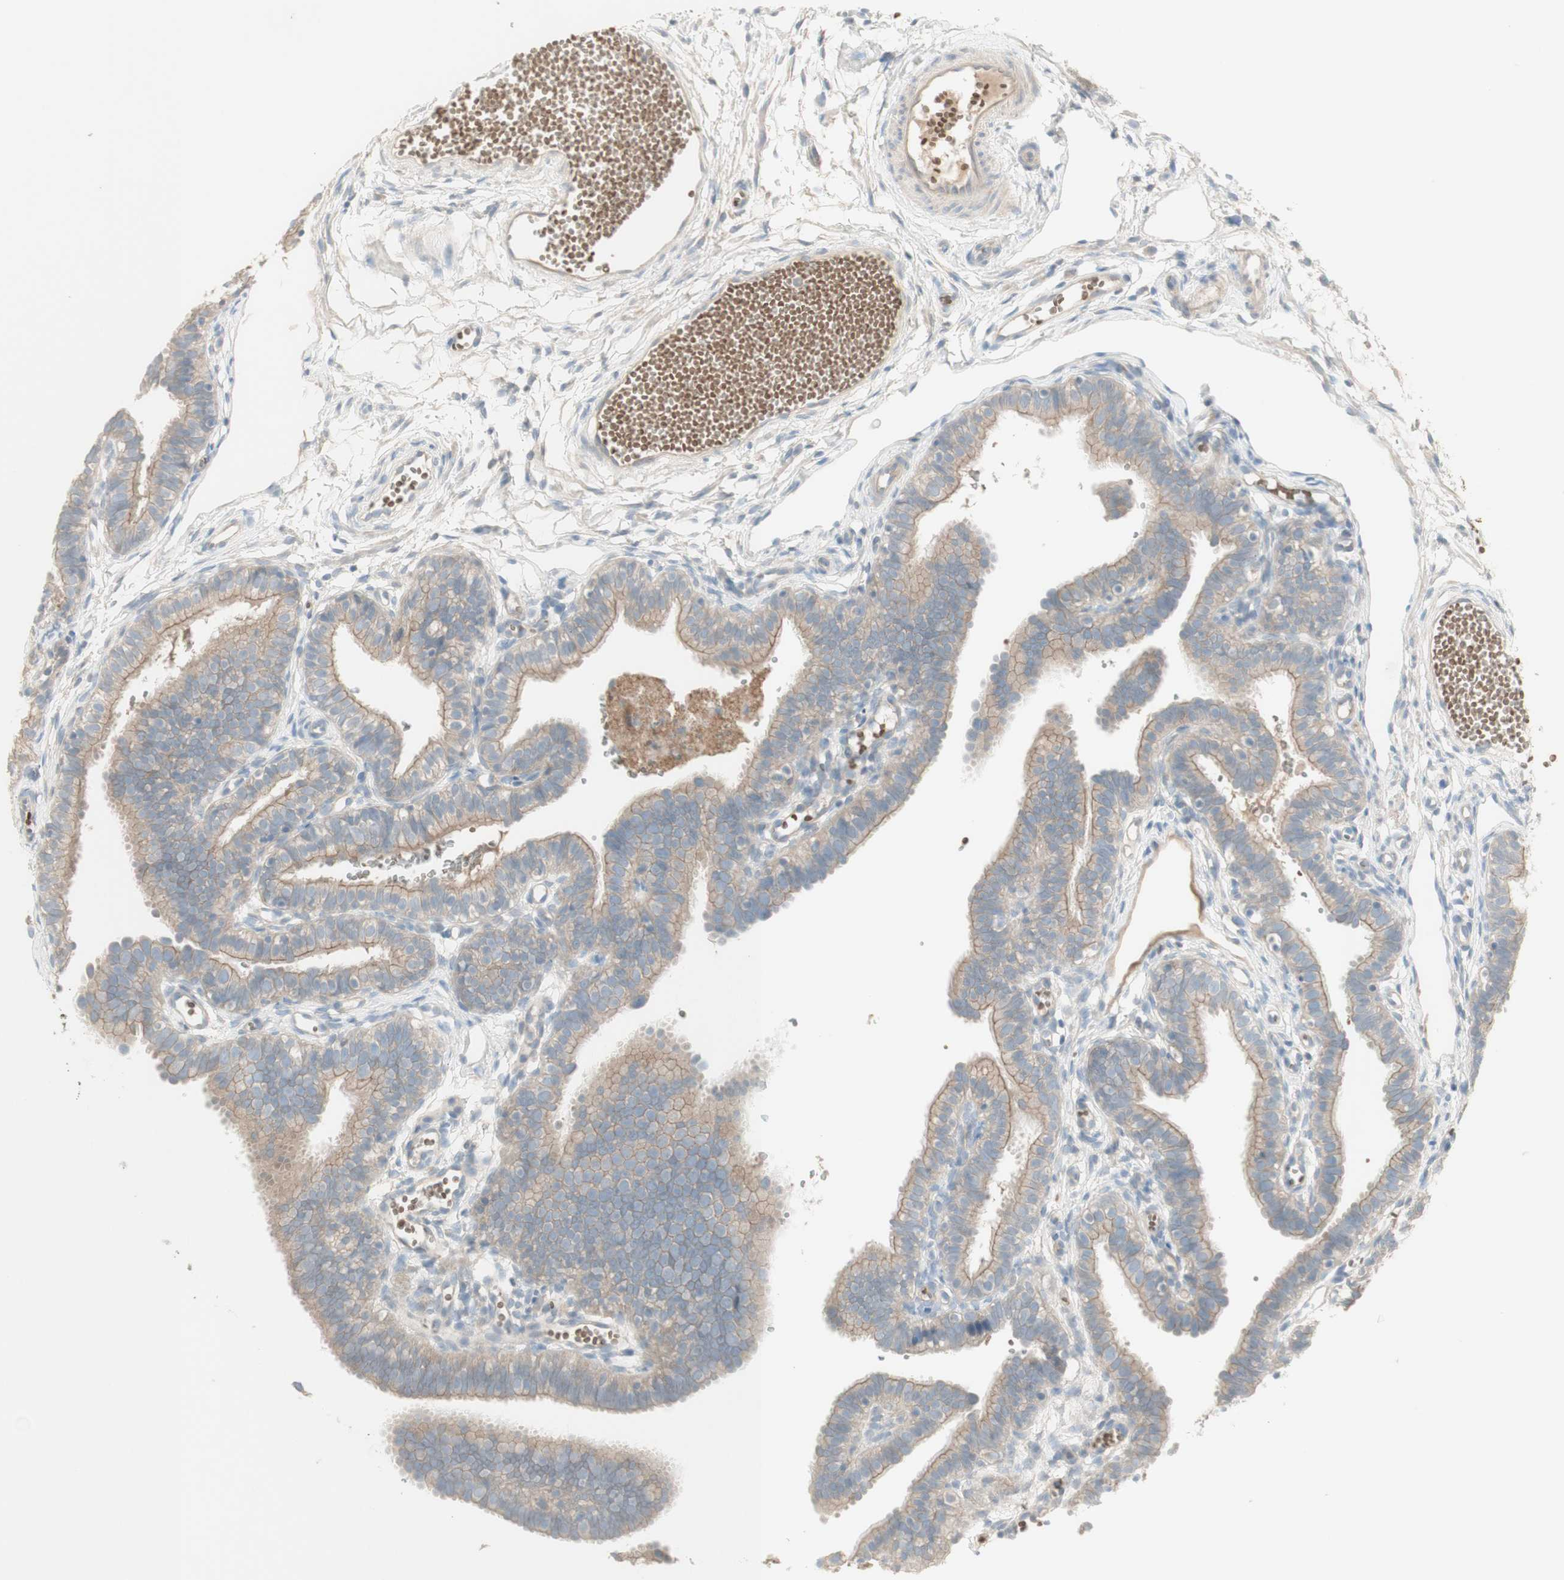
{"staining": {"intensity": "weak", "quantity": ">75%", "location": "cytoplasmic/membranous"}, "tissue": "fallopian tube", "cell_type": "Glandular cells", "image_type": "normal", "snomed": [{"axis": "morphology", "description": "Normal tissue, NOS"}, {"axis": "topography", "description": "Fallopian tube"}, {"axis": "topography", "description": "Placenta"}], "caption": "Immunohistochemistry image of benign fallopian tube stained for a protein (brown), which demonstrates low levels of weak cytoplasmic/membranous expression in approximately >75% of glandular cells.", "gene": "PTGER4", "patient": {"sex": "female", "age": 34}}